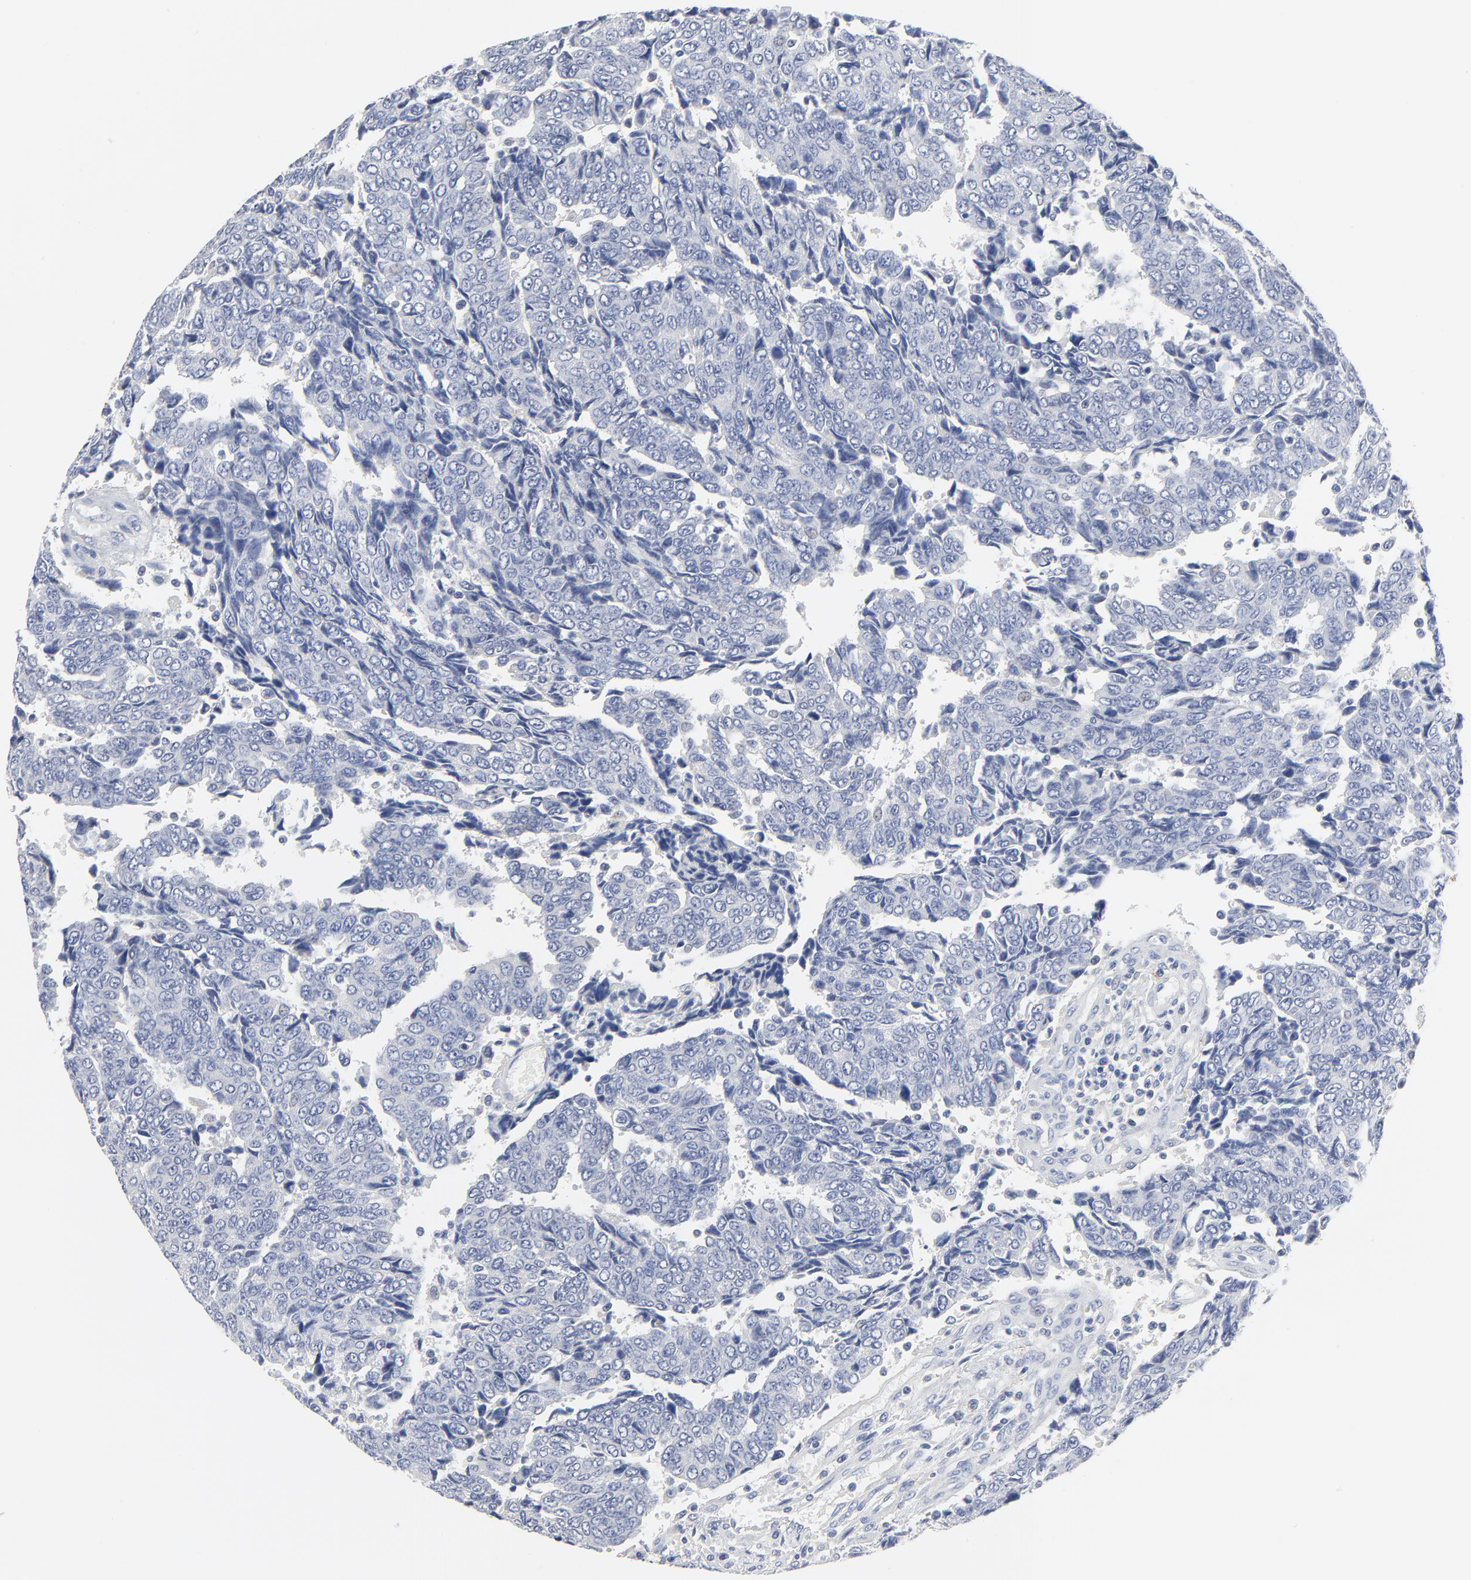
{"staining": {"intensity": "negative", "quantity": "none", "location": "none"}, "tissue": "urothelial cancer", "cell_type": "Tumor cells", "image_type": "cancer", "snomed": [{"axis": "morphology", "description": "Urothelial carcinoma, High grade"}, {"axis": "topography", "description": "Urinary bladder"}], "caption": "Immunohistochemistry (IHC) image of human urothelial cancer stained for a protein (brown), which shows no staining in tumor cells.", "gene": "DHRSX", "patient": {"sex": "male", "age": 86}}